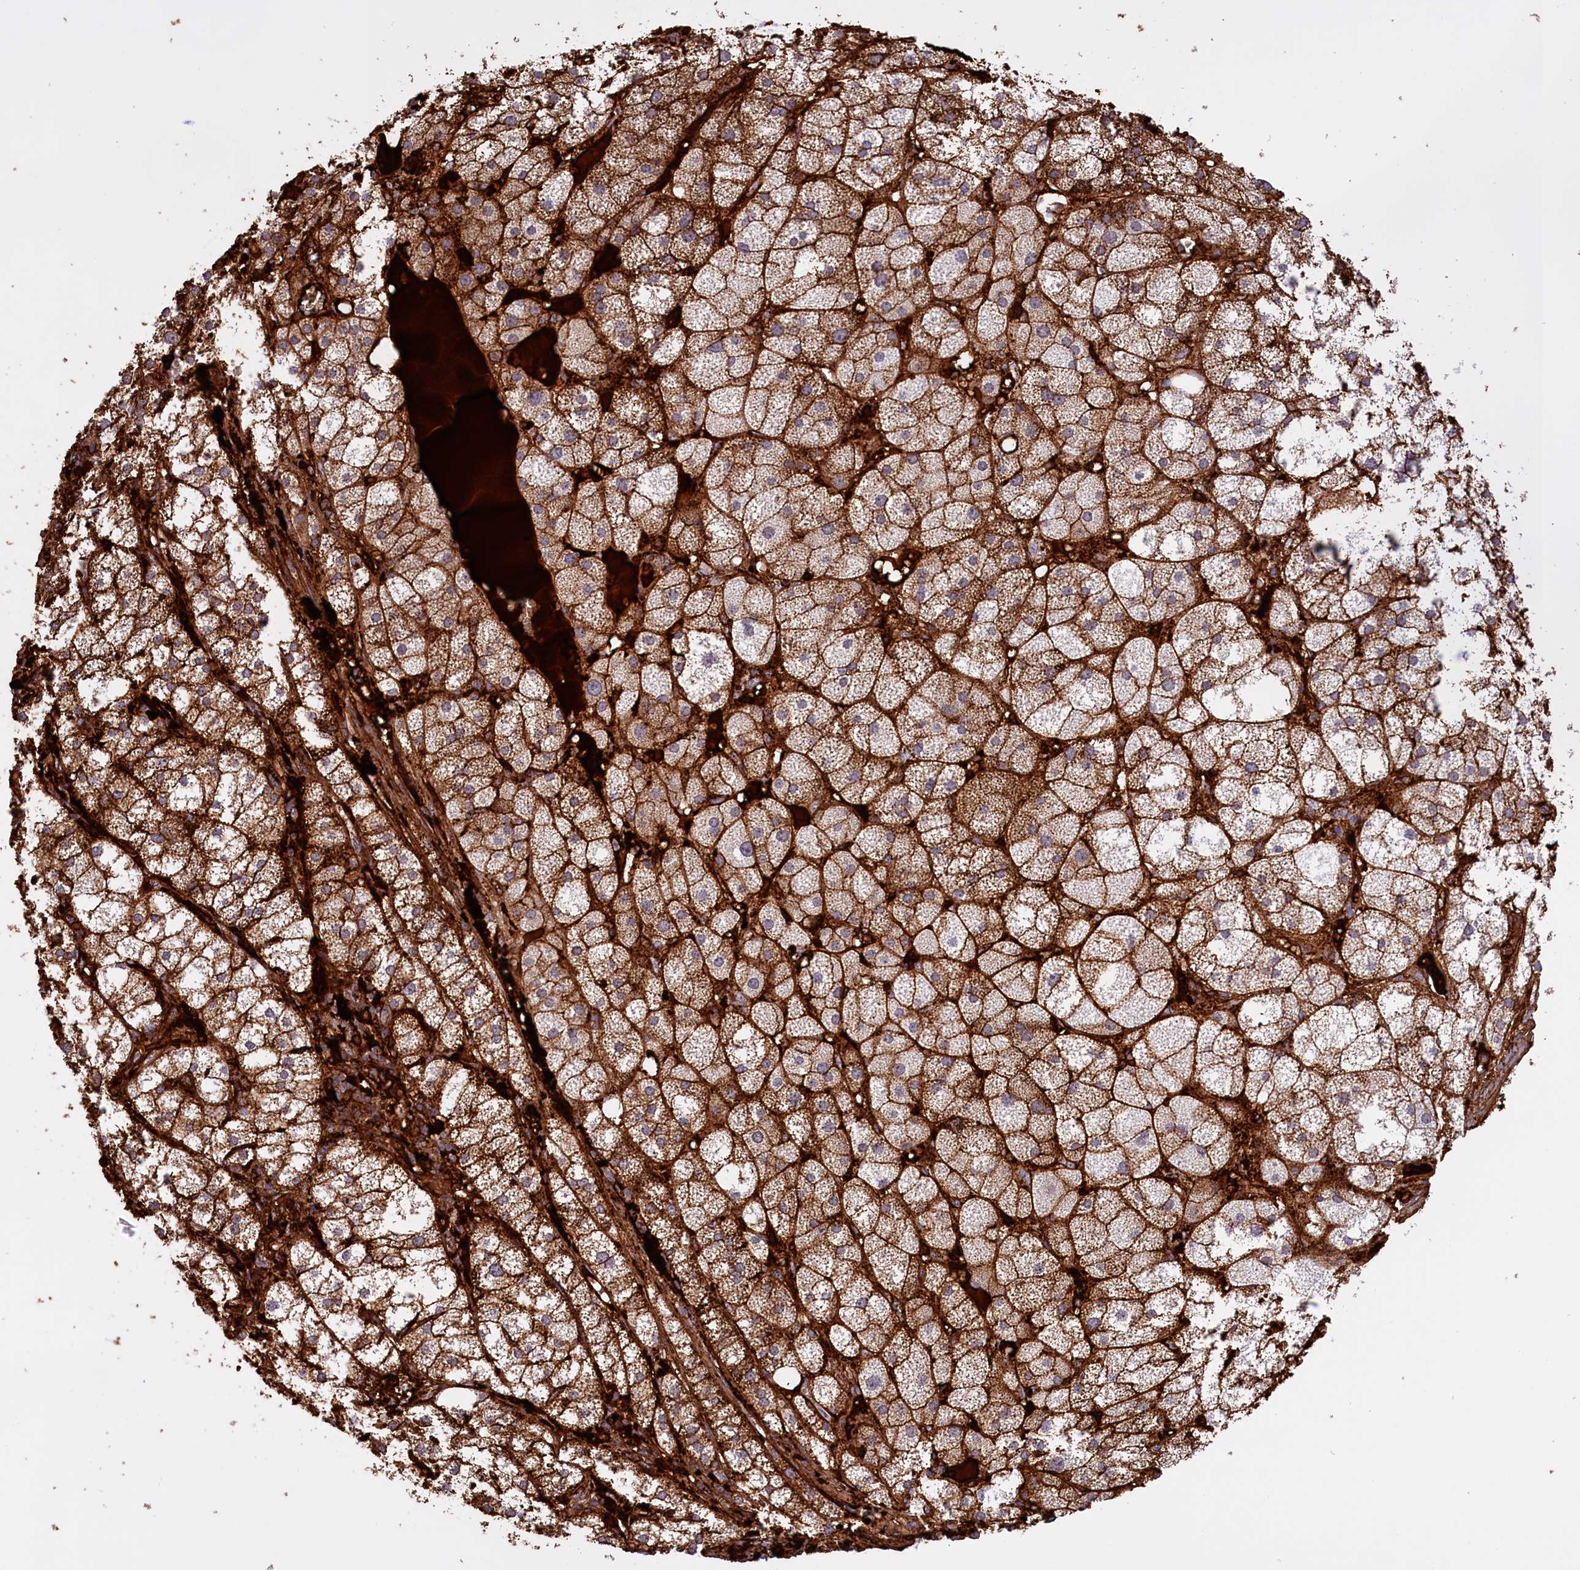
{"staining": {"intensity": "moderate", "quantity": "25%-75%", "location": "cytoplasmic/membranous,nuclear"}, "tissue": "adrenal gland", "cell_type": "Glandular cells", "image_type": "normal", "snomed": [{"axis": "morphology", "description": "Normal tissue, NOS"}, {"axis": "topography", "description": "Adrenal gland"}], "caption": "This photomicrograph reveals immunohistochemistry staining of normal human adrenal gland, with medium moderate cytoplasmic/membranous,nuclear staining in about 25%-75% of glandular cells.", "gene": "RRAD", "patient": {"sex": "female", "age": 61}}